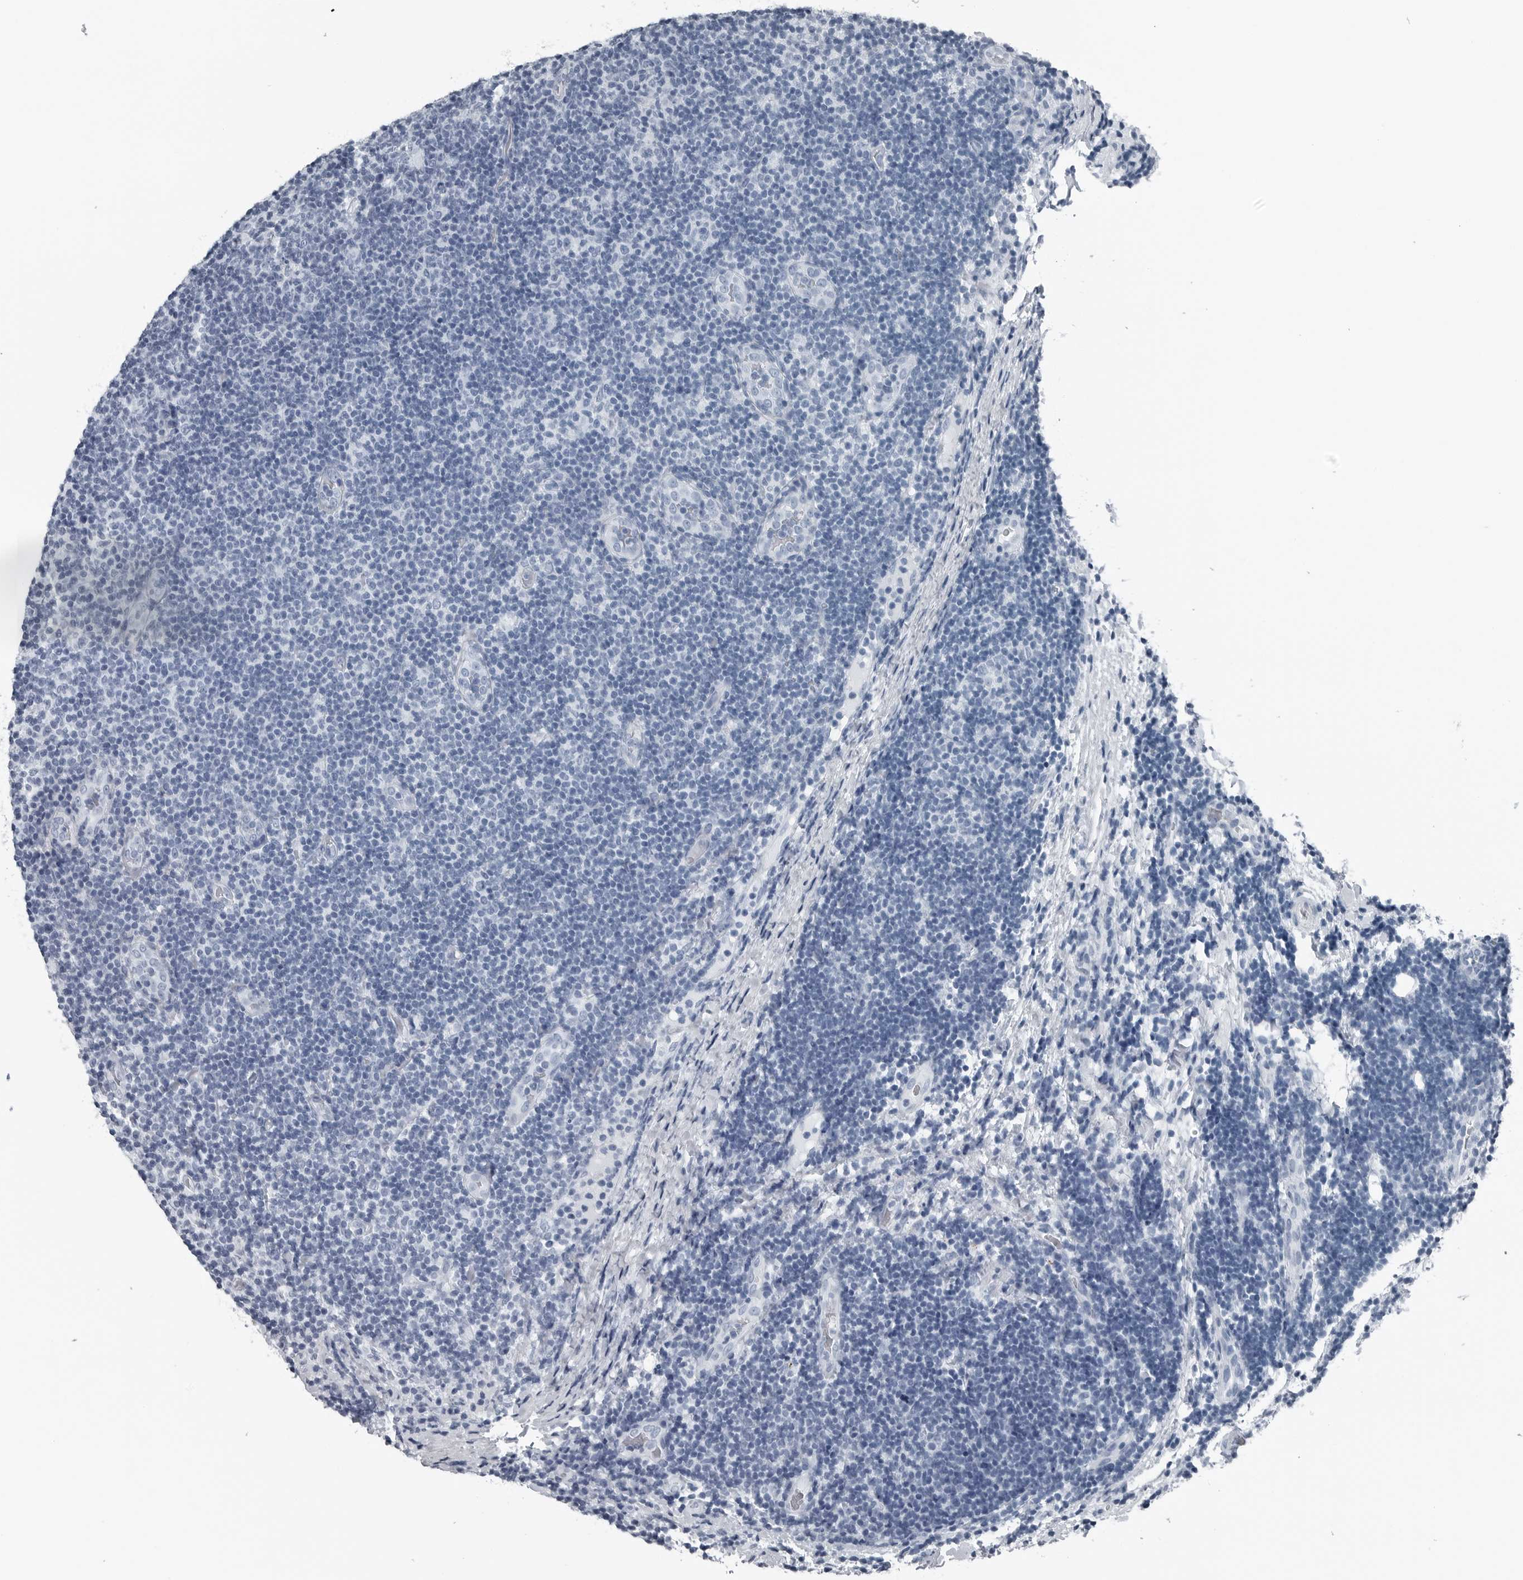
{"staining": {"intensity": "negative", "quantity": "none", "location": "none"}, "tissue": "lymphoma", "cell_type": "Tumor cells", "image_type": "cancer", "snomed": [{"axis": "morphology", "description": "Malignant lymphoma, non-Hodgkin's type, Low grade"}, {"axis": "topography", "description": "Lymph node"}], "caption": "Human malignant lymphoma, non-Hodgkin's type (low-grade) stained for a protein using immunohistochemistry demonstrates no expression in tumor cells.", "gene": "SPINK1", "patient": {"sex": "male", "age": 83}}